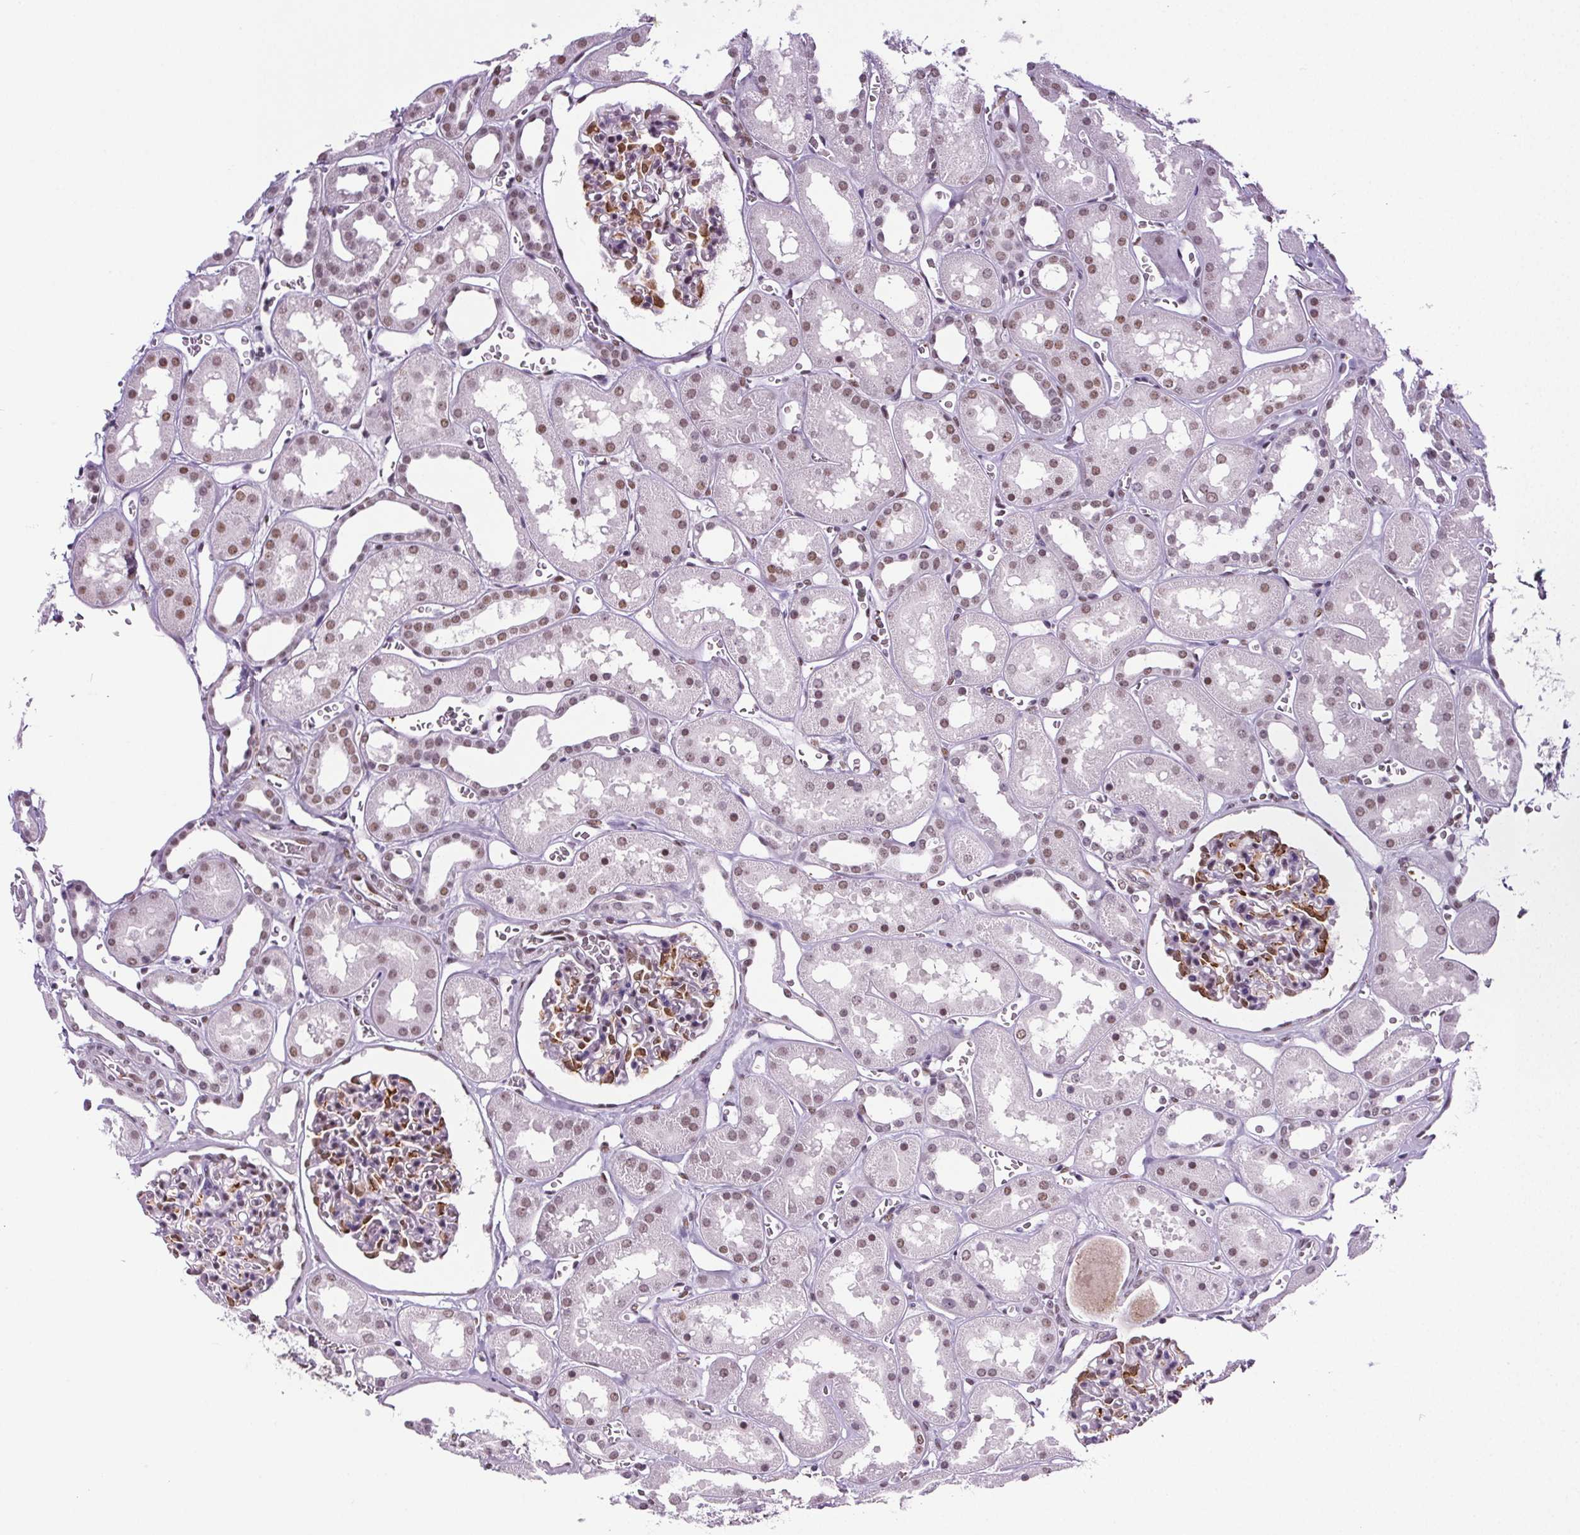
{"staining": {"intensity": "moderate", "quantity": "25%-75%", "location": "nuclear"}, "tissue": "kidney", "cell_type": "Cells in glomeruli", "image_type": "normal", "snomed": [{"axis": "morphology", "description": "Normal tissue, NOS"}, {"axis": "topography", "description": "Kidney"}], "caption": "Approximately 25%-75% of cells in glomeruli in normal kidney show moderate nuclear protein expression as visualized by brown immunohistochemical staining.", "gene": "GP6", "patient": {"sex": "female", "age": 41}}